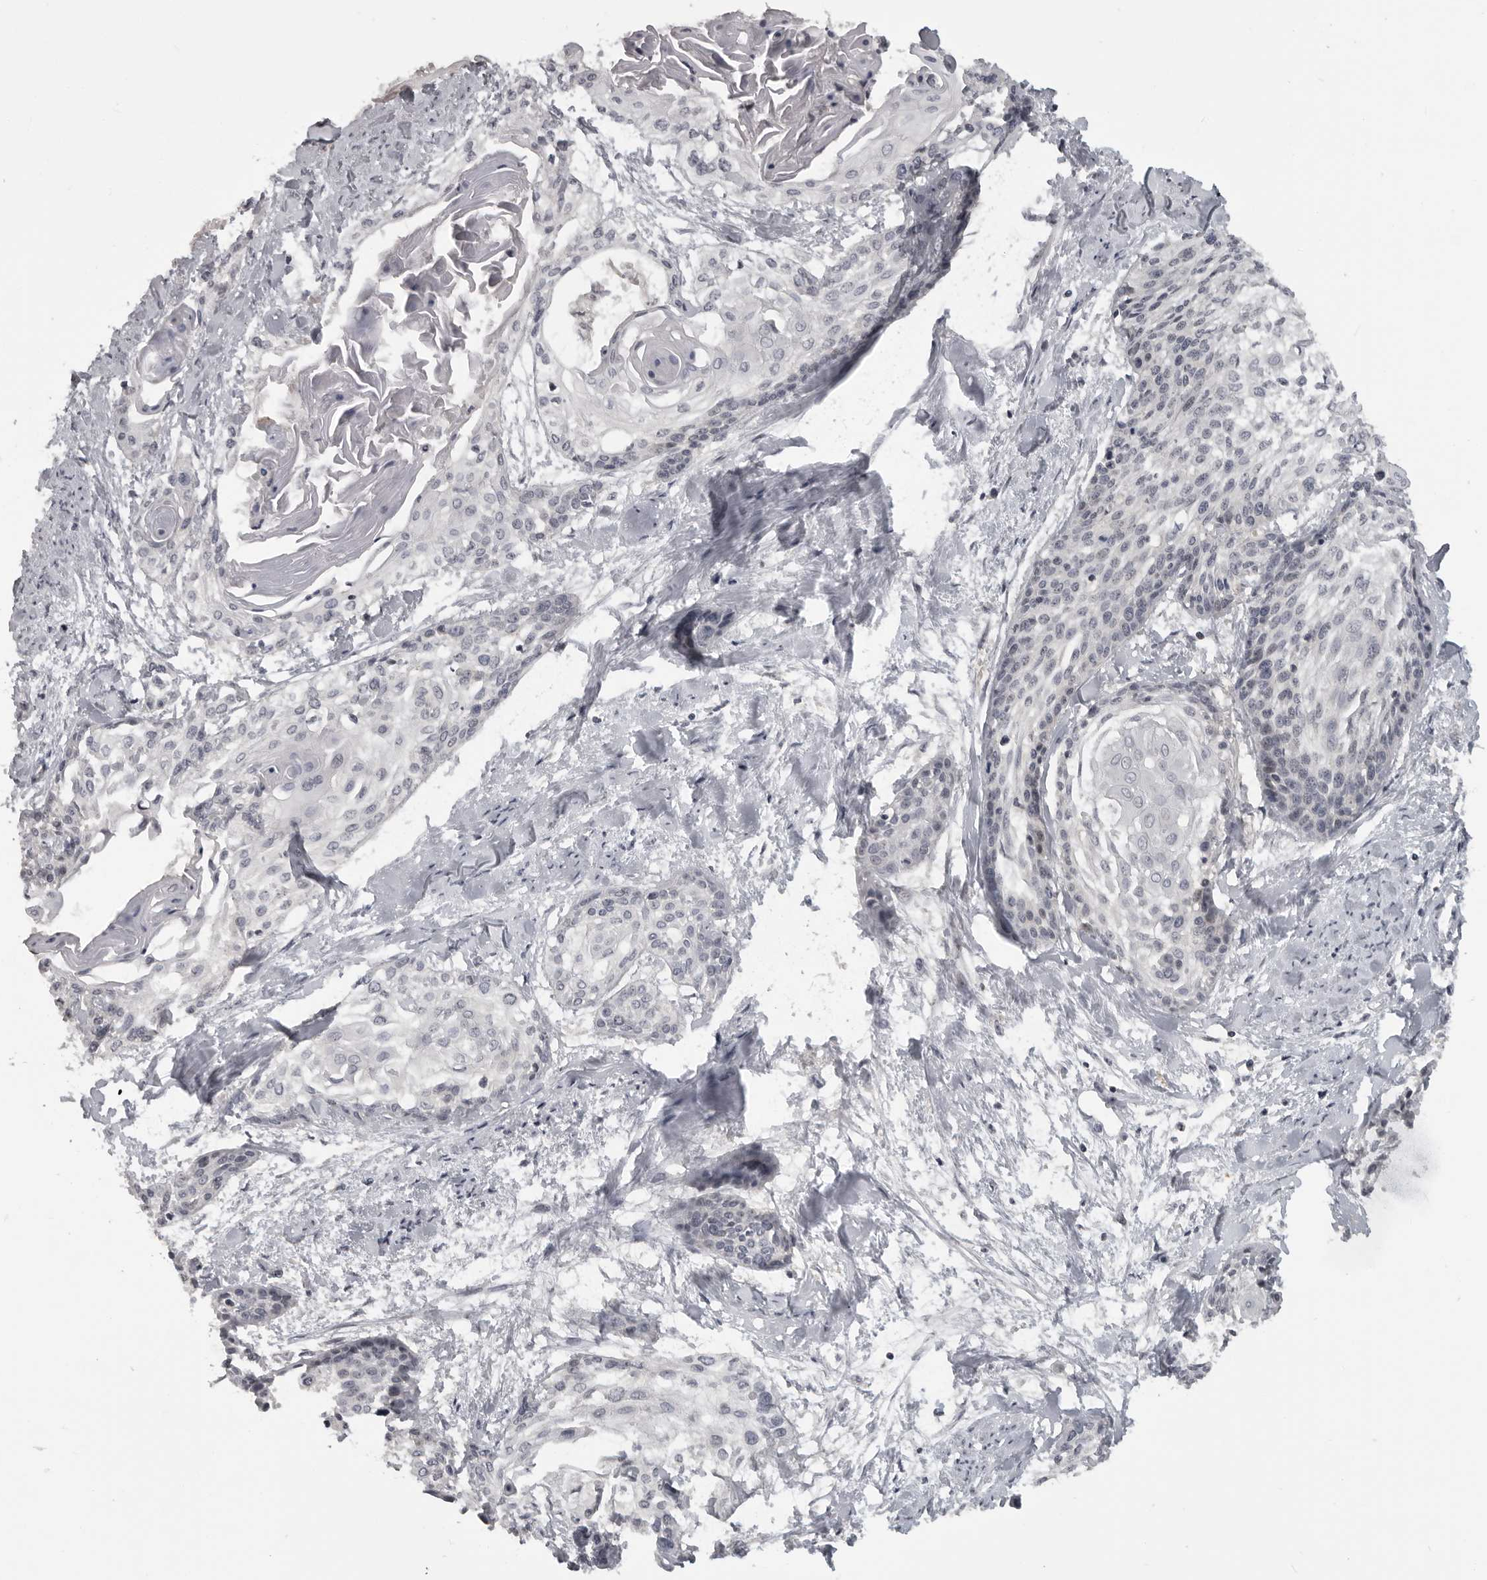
{"staining": {"intensity": "negative", "quantity": "none", "location": "none"}, "tissue": "cervical cancer", "cell_type": "Tumor cells", "image_type": "cancer", "snomed": [{"axis": "morphology", "description": "Squamous cell carcinoma, NOS"}, {"axis": "topography", "description": "Cervix"}], "caption": "High power microscopy micrograph of an immunohistochemistry micrograph of squamous cell carcinoma (cervical), revealing no significant expression in tumor cells.", "gene": "MRTO4", "patient": {"sex": "female", "age": 57}}